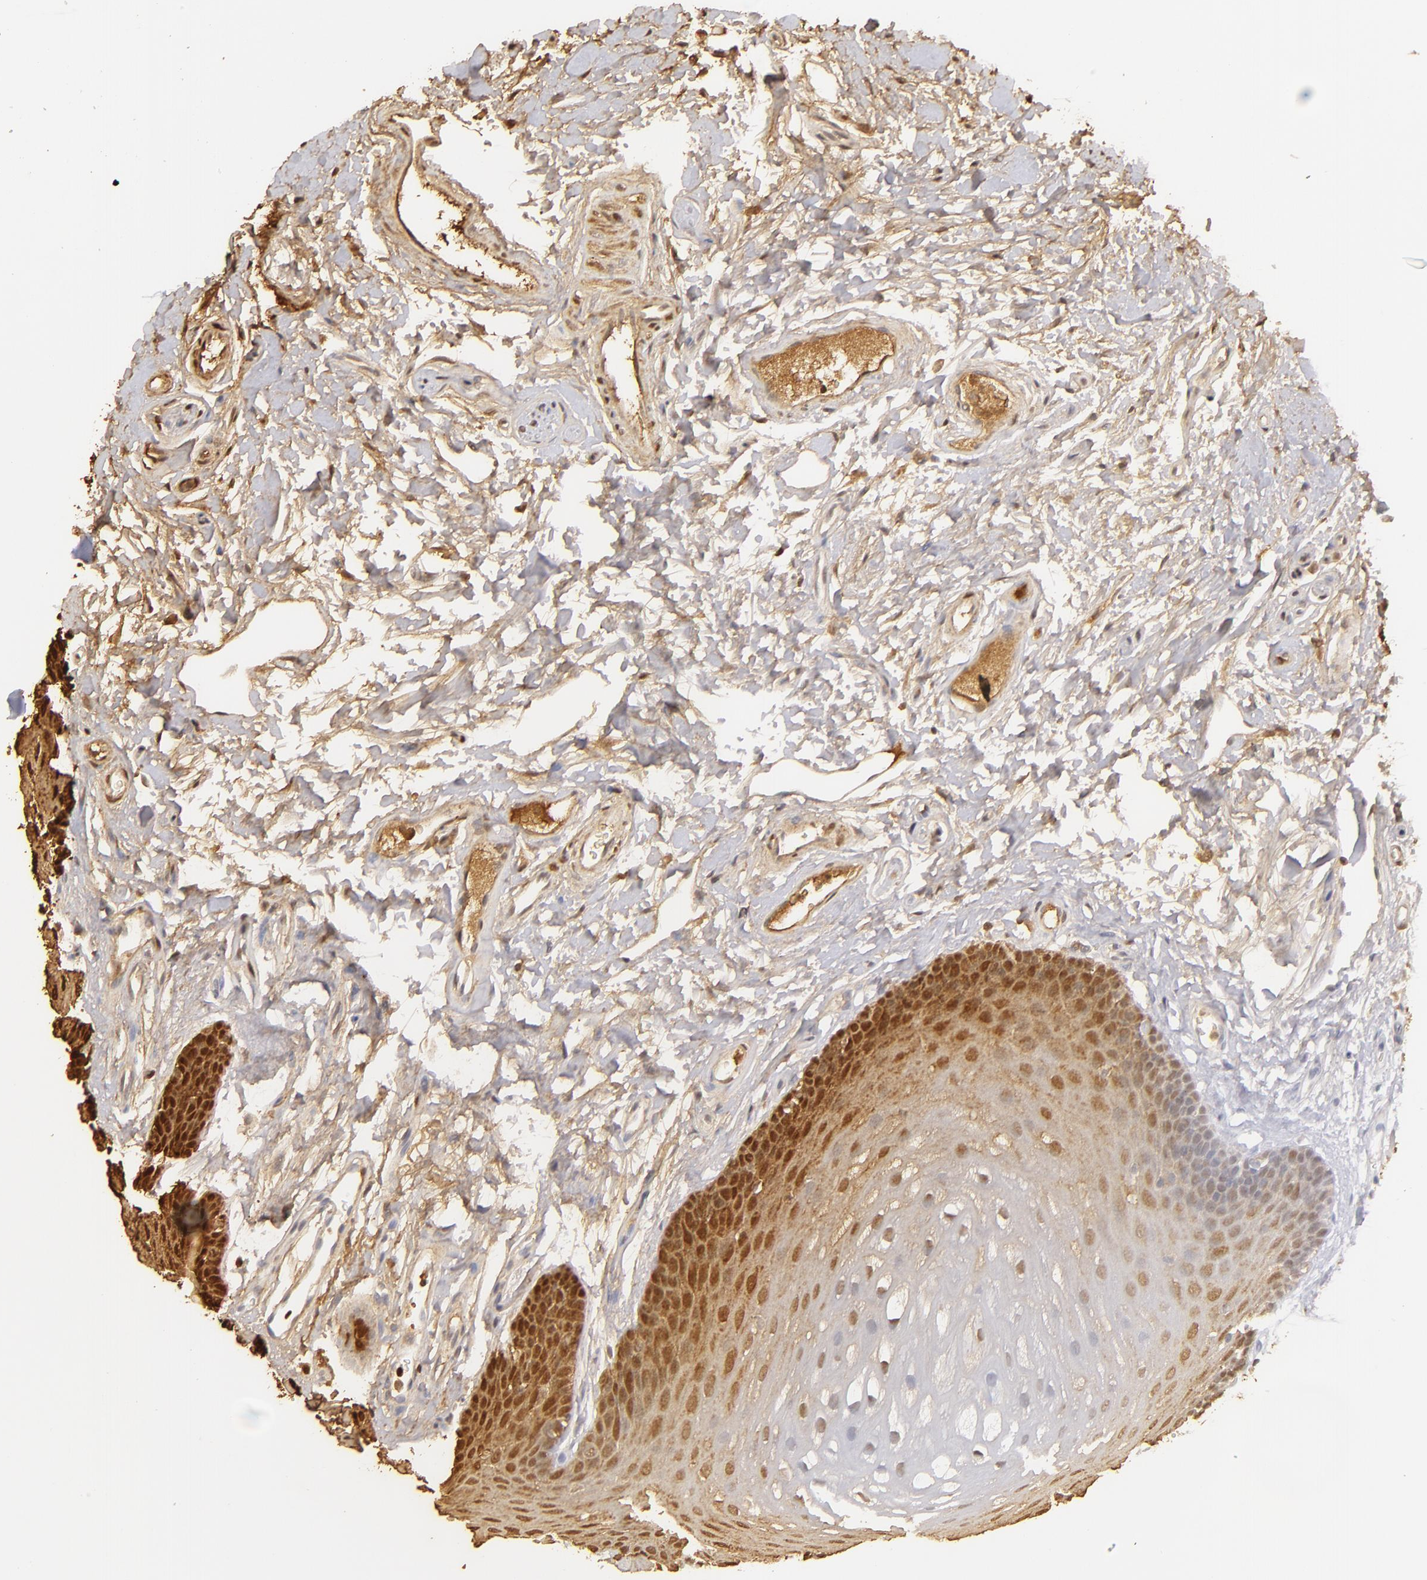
{"staining": {"intensity": "strong", "quantity": "25%-75%", "location": "cytoplasmic/membranous,nuclear"}, "tissue": "oral mucosa", "cell_type": "Squamous epithelial cells", "image_type": "normal", "snomed": [{"axis": "morphology", "description": "Normal tissue, NOS"}, {"axis": "topography", "description": "Oral tissue"}], "caption": "This micrograph exhibits immunohistochemistry staining of normal oral mucosa, with high strong cytoplasmic/membranous,nuclear positivity in approximately 25%-75% of squamous epithelial cells.", "gene": "S100A2", "patient": {"sex": "male", "age": 62}}